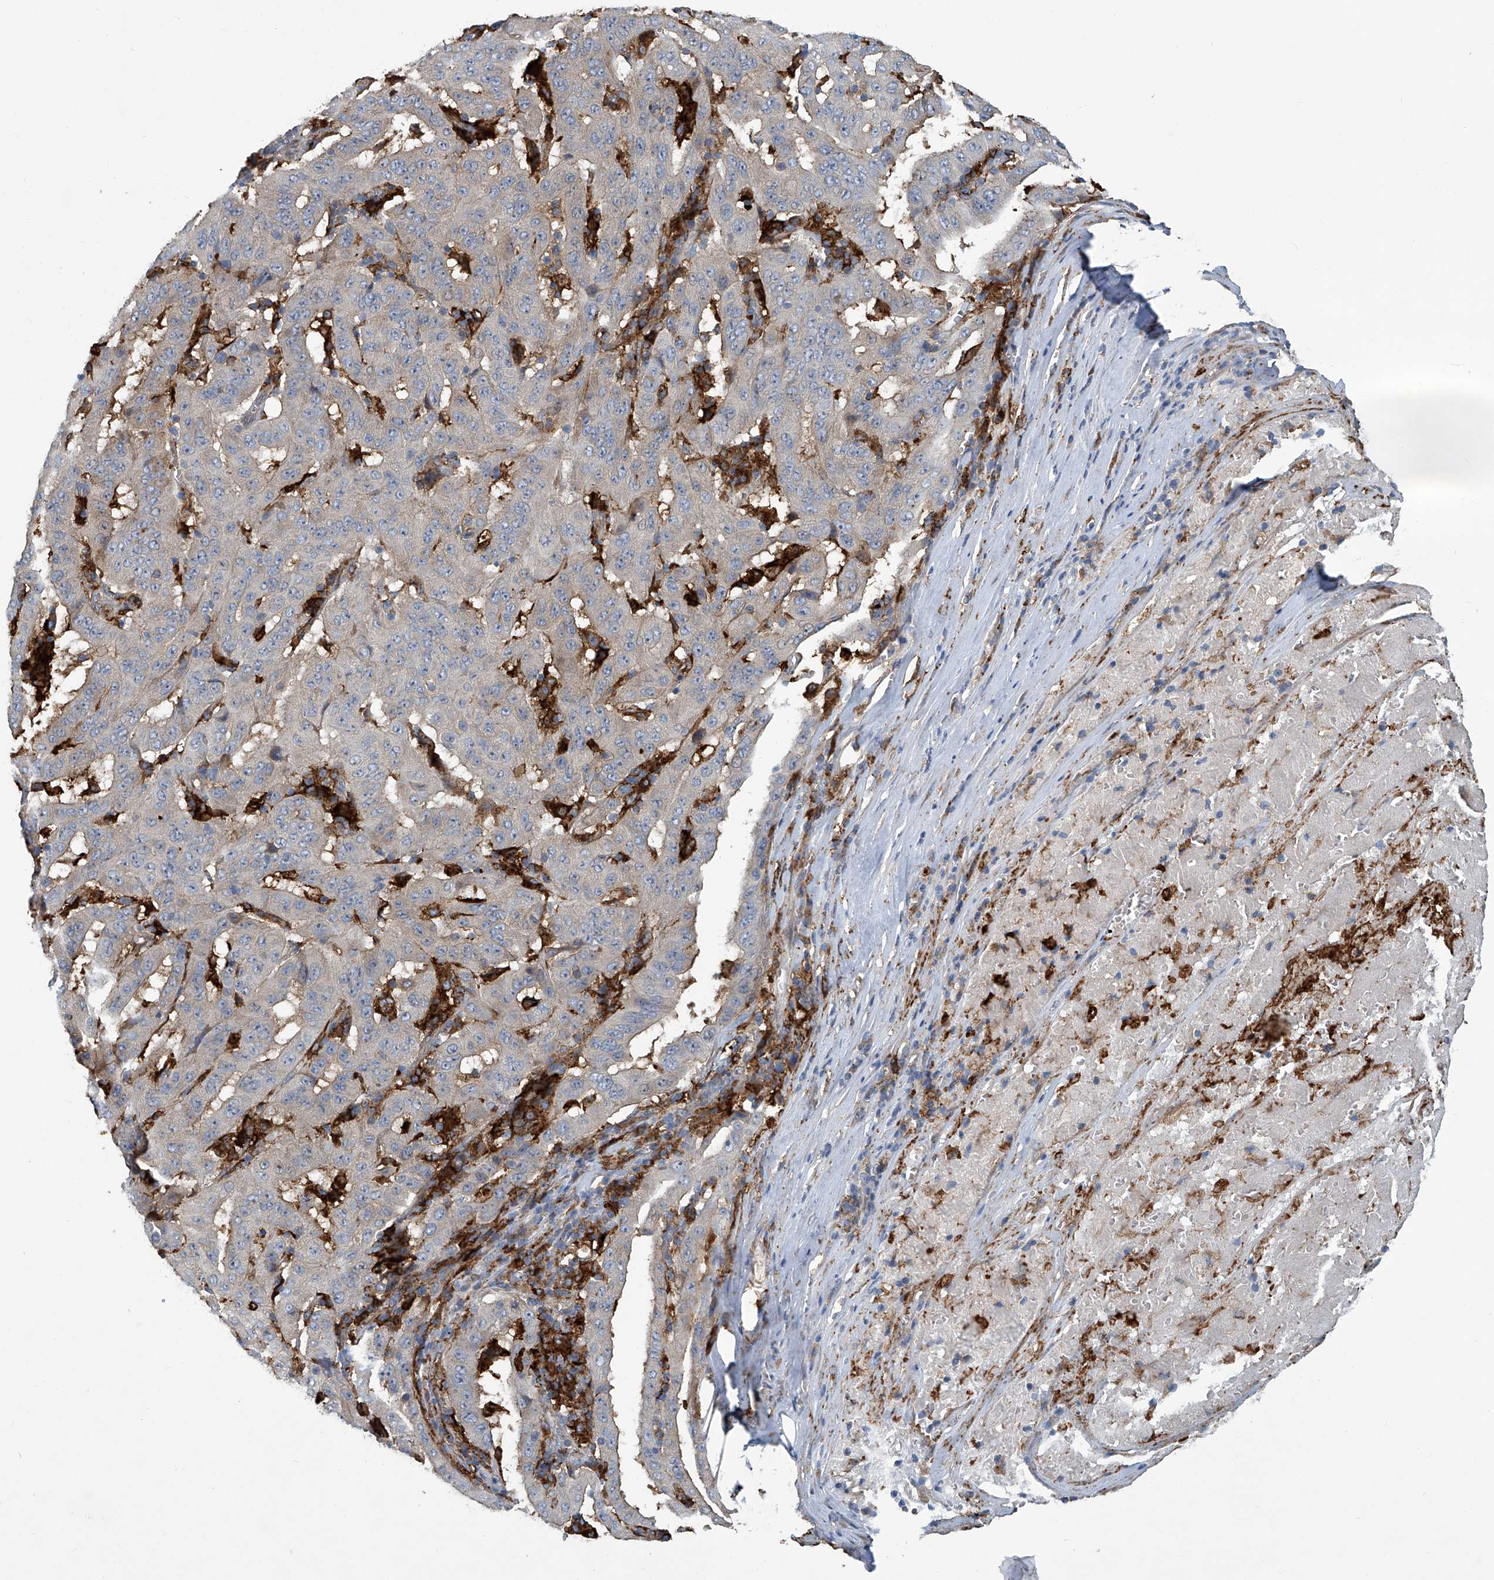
{"staining": {"intensity": "negative", "quantity": "none", "location": "none"}, "tissue": "pancreatic cancer", "cell_type": "Tumor cells", "image_type": "cancer", "snomed": [{"axis": "morphology", "description": "Adenocarcinoma, NOS"}, {"axis": "topography", "description": "Pancreas"}], "caption": "Immunohistochemistry histopathology image of neoplastic tissue: human pancreatic cancer stained with DAB (3,3'-diaminobenzidine) exhibits no significant protein staining in tumor cells. The staining is performed using DAB brown chromogen with nuclei counter-stained in using hematoxylin.", "gene": "FAM167A", "patient": {"sex": "male", "age": 63}}